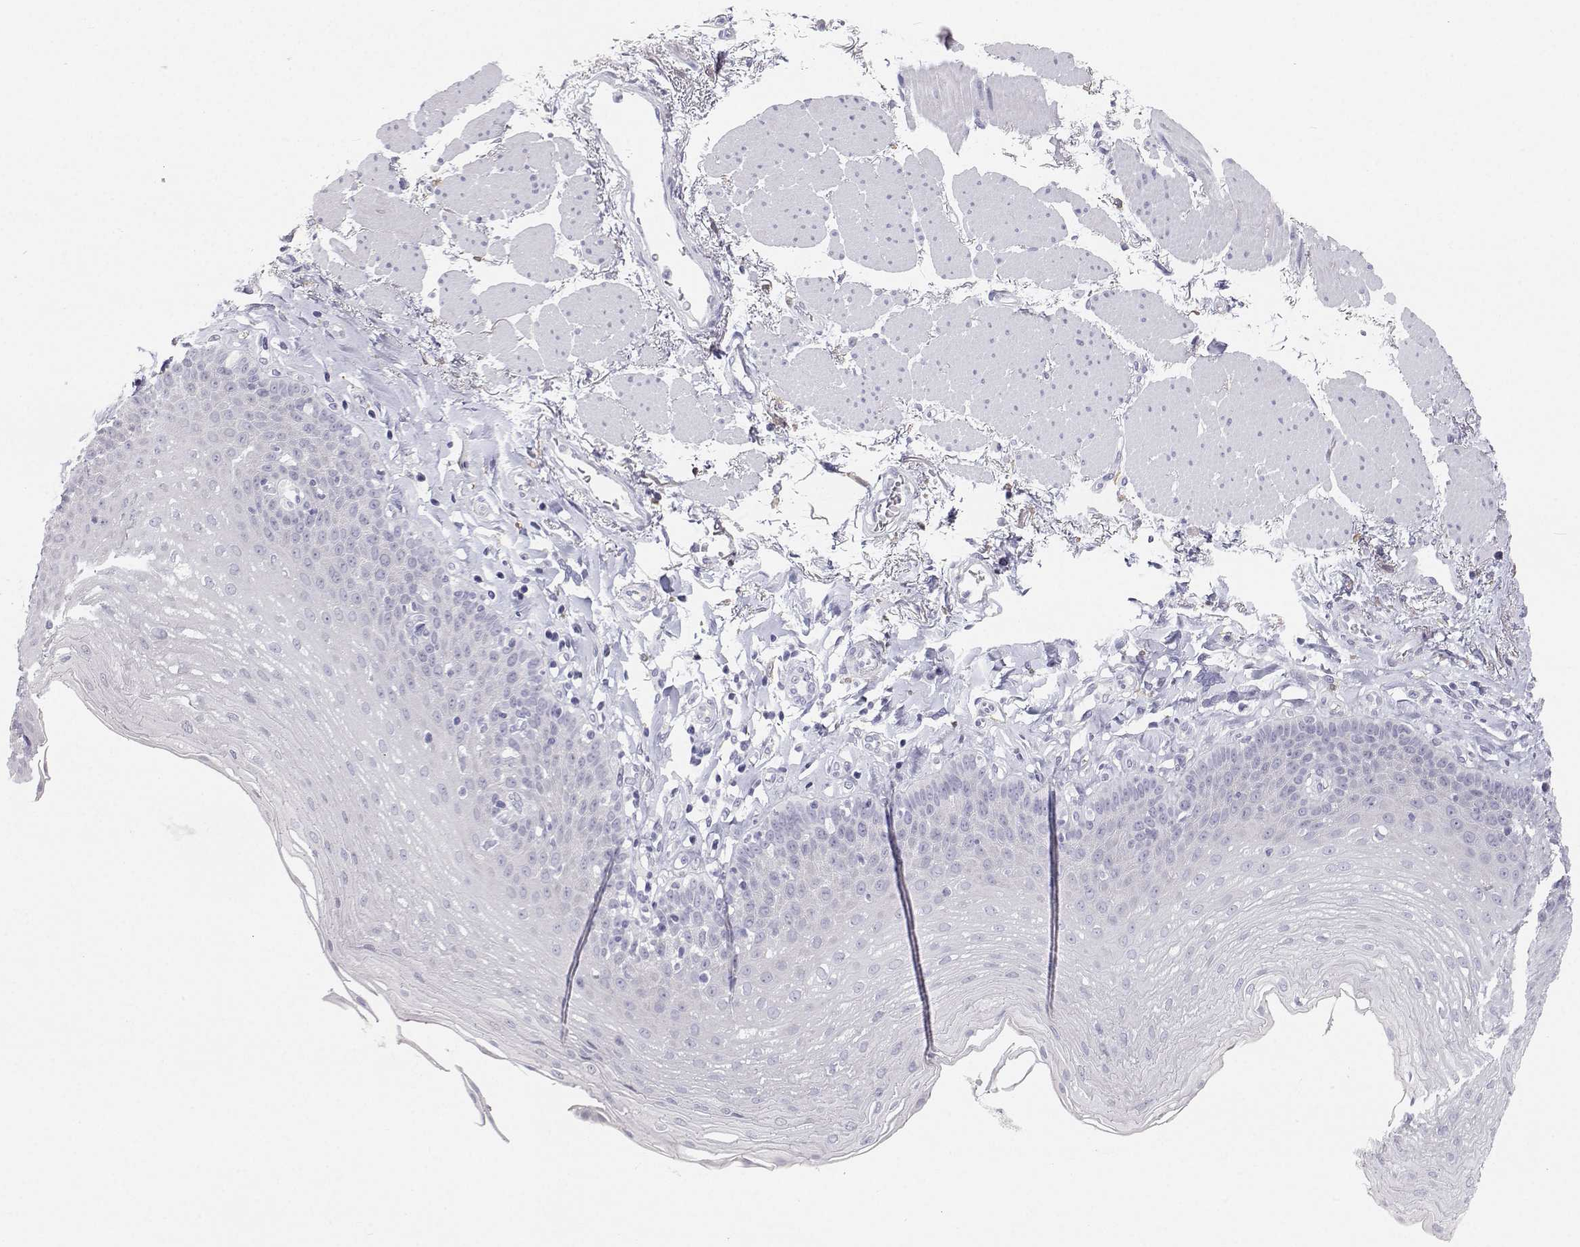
{"staining": {"intensity": "negative", "quantity": "none", "location": "none"}, "tissue": "esophagus", "cell_type": "Squamous epithelial cells", "image_type": "normal", "snomed": [{"axis": "morphology", "description": "Normal tissue, NOS"}, {"axis": "topography", "description": "Esophagus"}], "caption": "IHC of unremarkable human esophagus reveals no staining in squamous epithelial cells.", "gene": "TTN", "patient": {"sex": "female", "age": 81}}